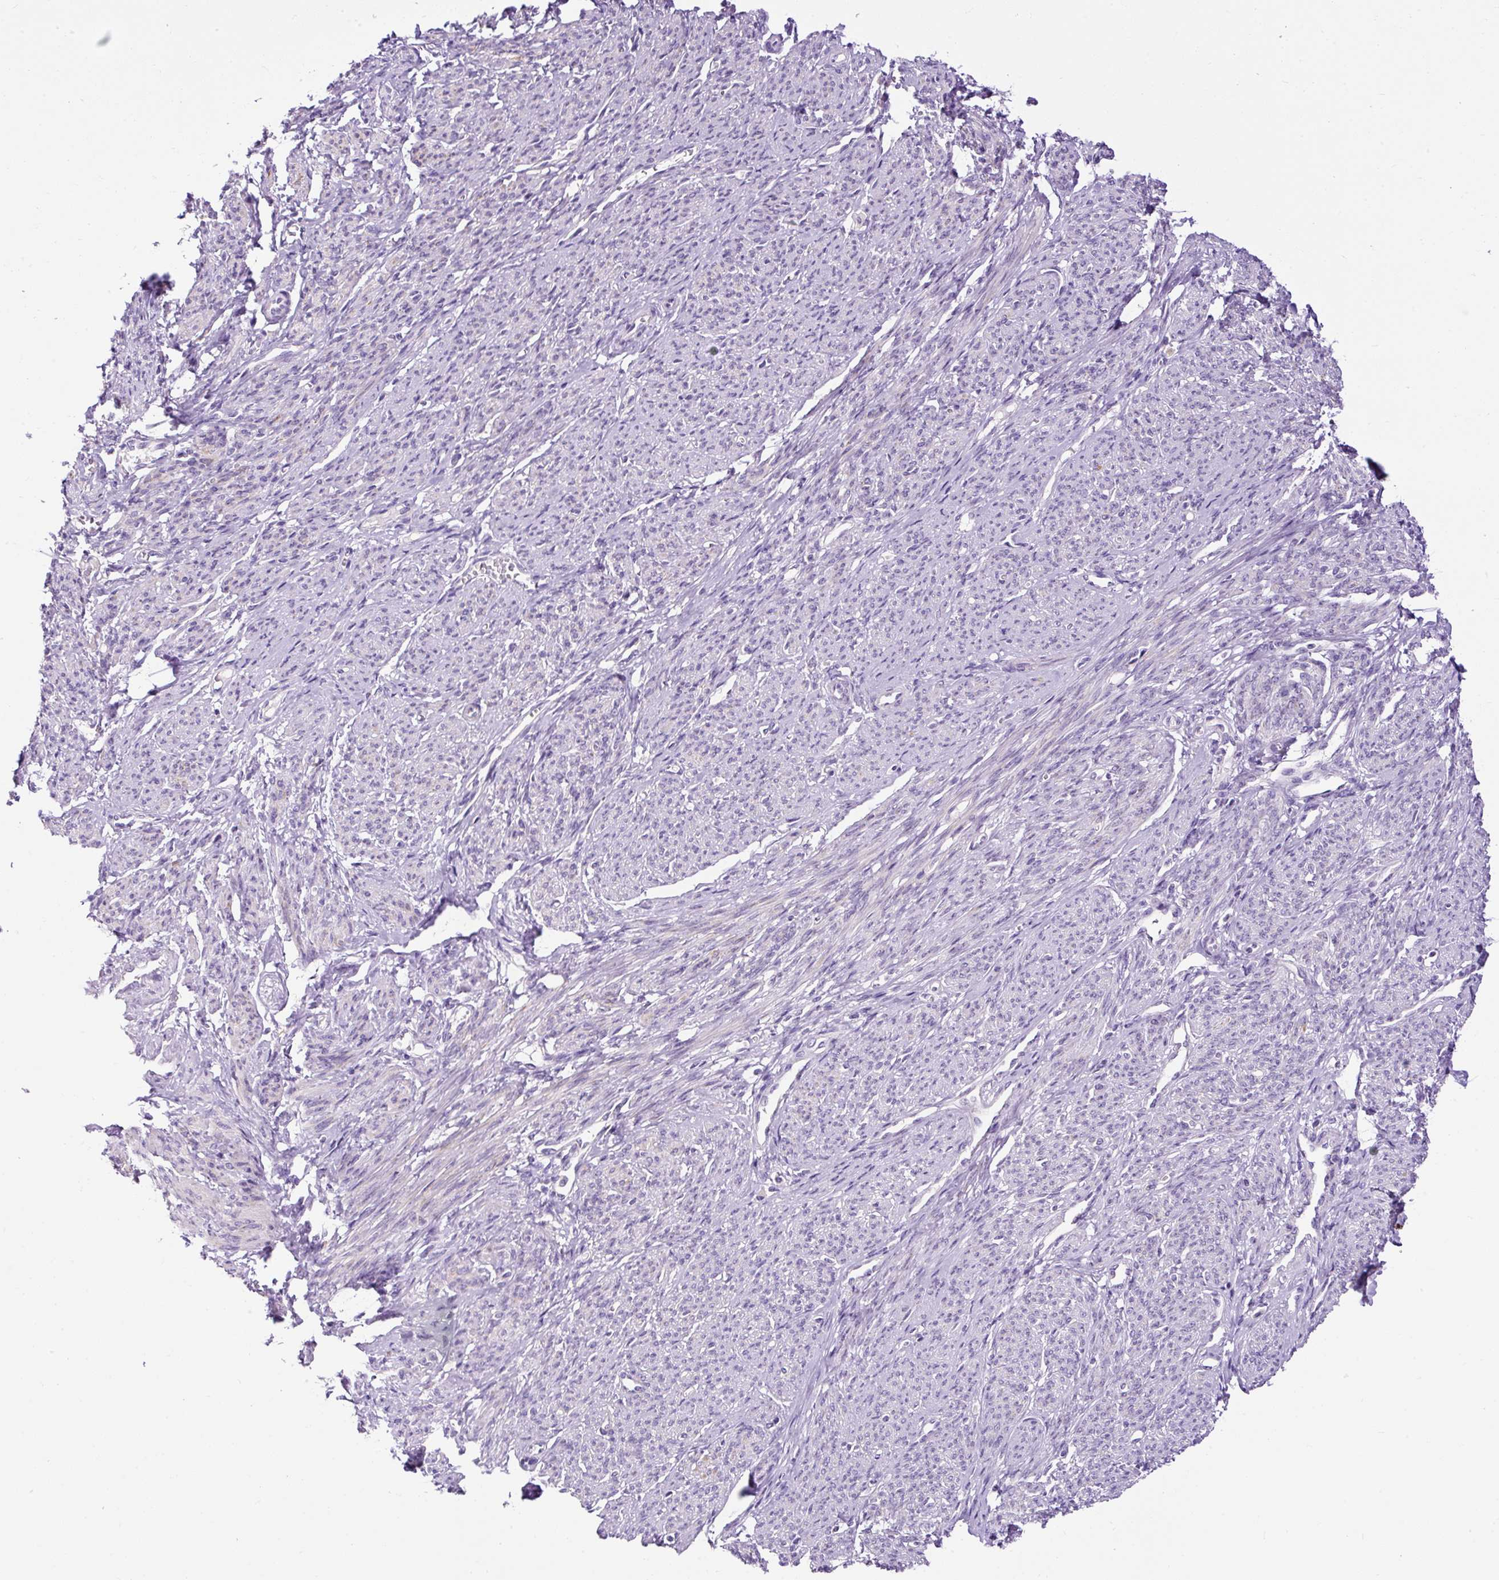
{"staining": {"intensity": "moderate", "quantity": "<25%", "location": "cytoplasmic/membranous"}, "tissue": "smooth muscle", "cell_type": "Smooth muscle cells", "image_type": "normal", "snomed": [{"axis": "morphology", "description": "Normal tissue, NOS"}, {"axis": "topography", "description": "Smooth muscle"}], "caption": "Approximately <25% of smooth muscle cells in benign smooth muscle display moderate cytoplasmic/membranous protein positivity as visualized by brown immunohistochemical staining.", "gene": "FMC1", "patient": {"sex": "female", "age": 65}}